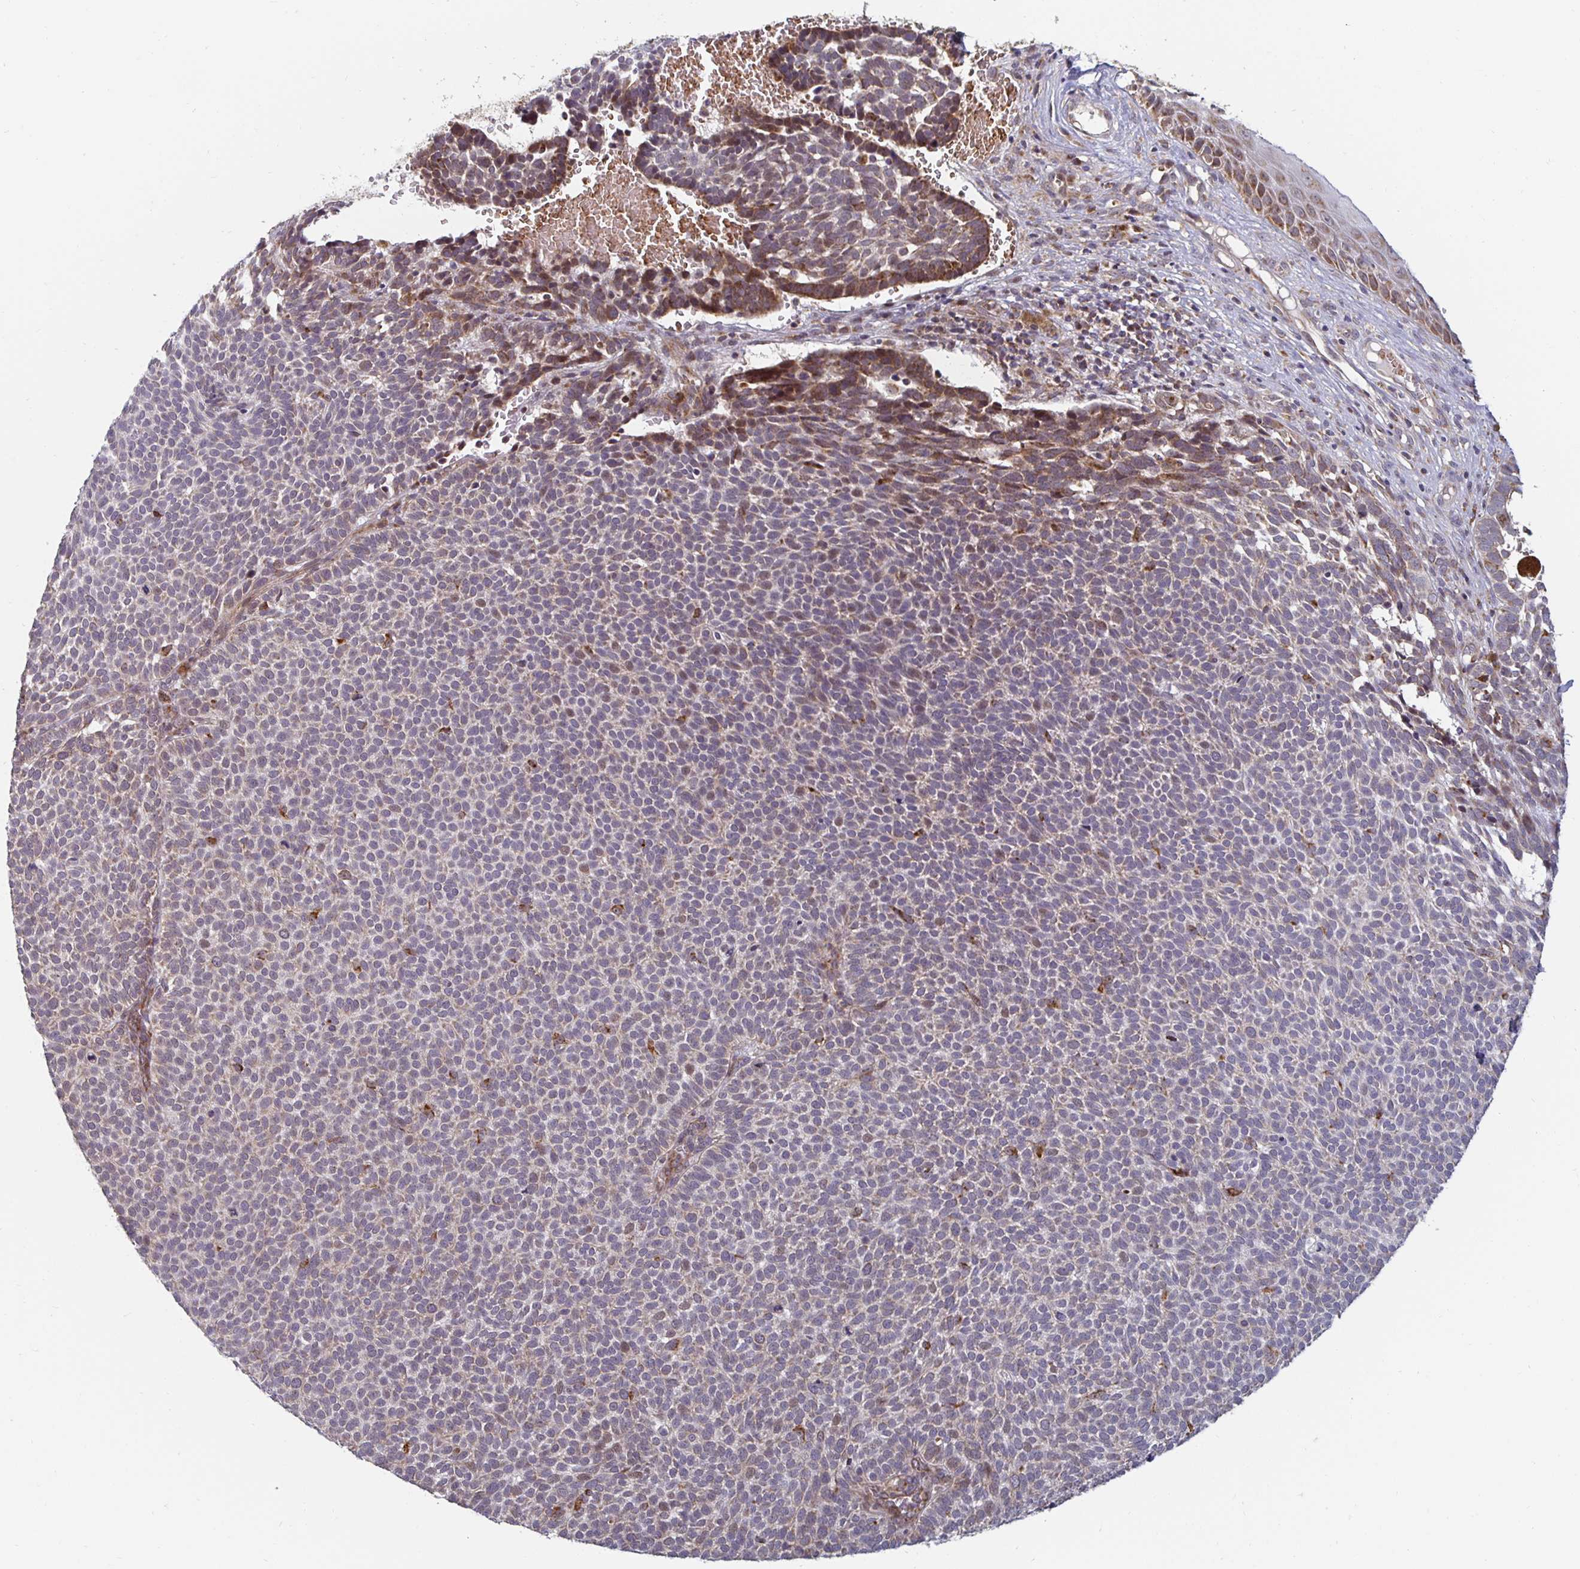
{"staining": {"intensity": "moderate", "quantity": "<25%", "location": "cytoplasmic/membranous"}, "tissue": "skin cancer", "cell_type": "Tumor cells", "image_type": "cancer", "snomed": [{"axis": "morphology", "description": "Basal cell carcinoma"}, {"axis": "topography", "description": "Skin"}], "caption": "Immunohistochemical staining of skin cancer exhibits low levels of moderate cytoplasmic/membranous protein expression in approximately <25% of tumor cells.", "gene": "MRPL28", "patient": {"sex": "male", "age": 63}}